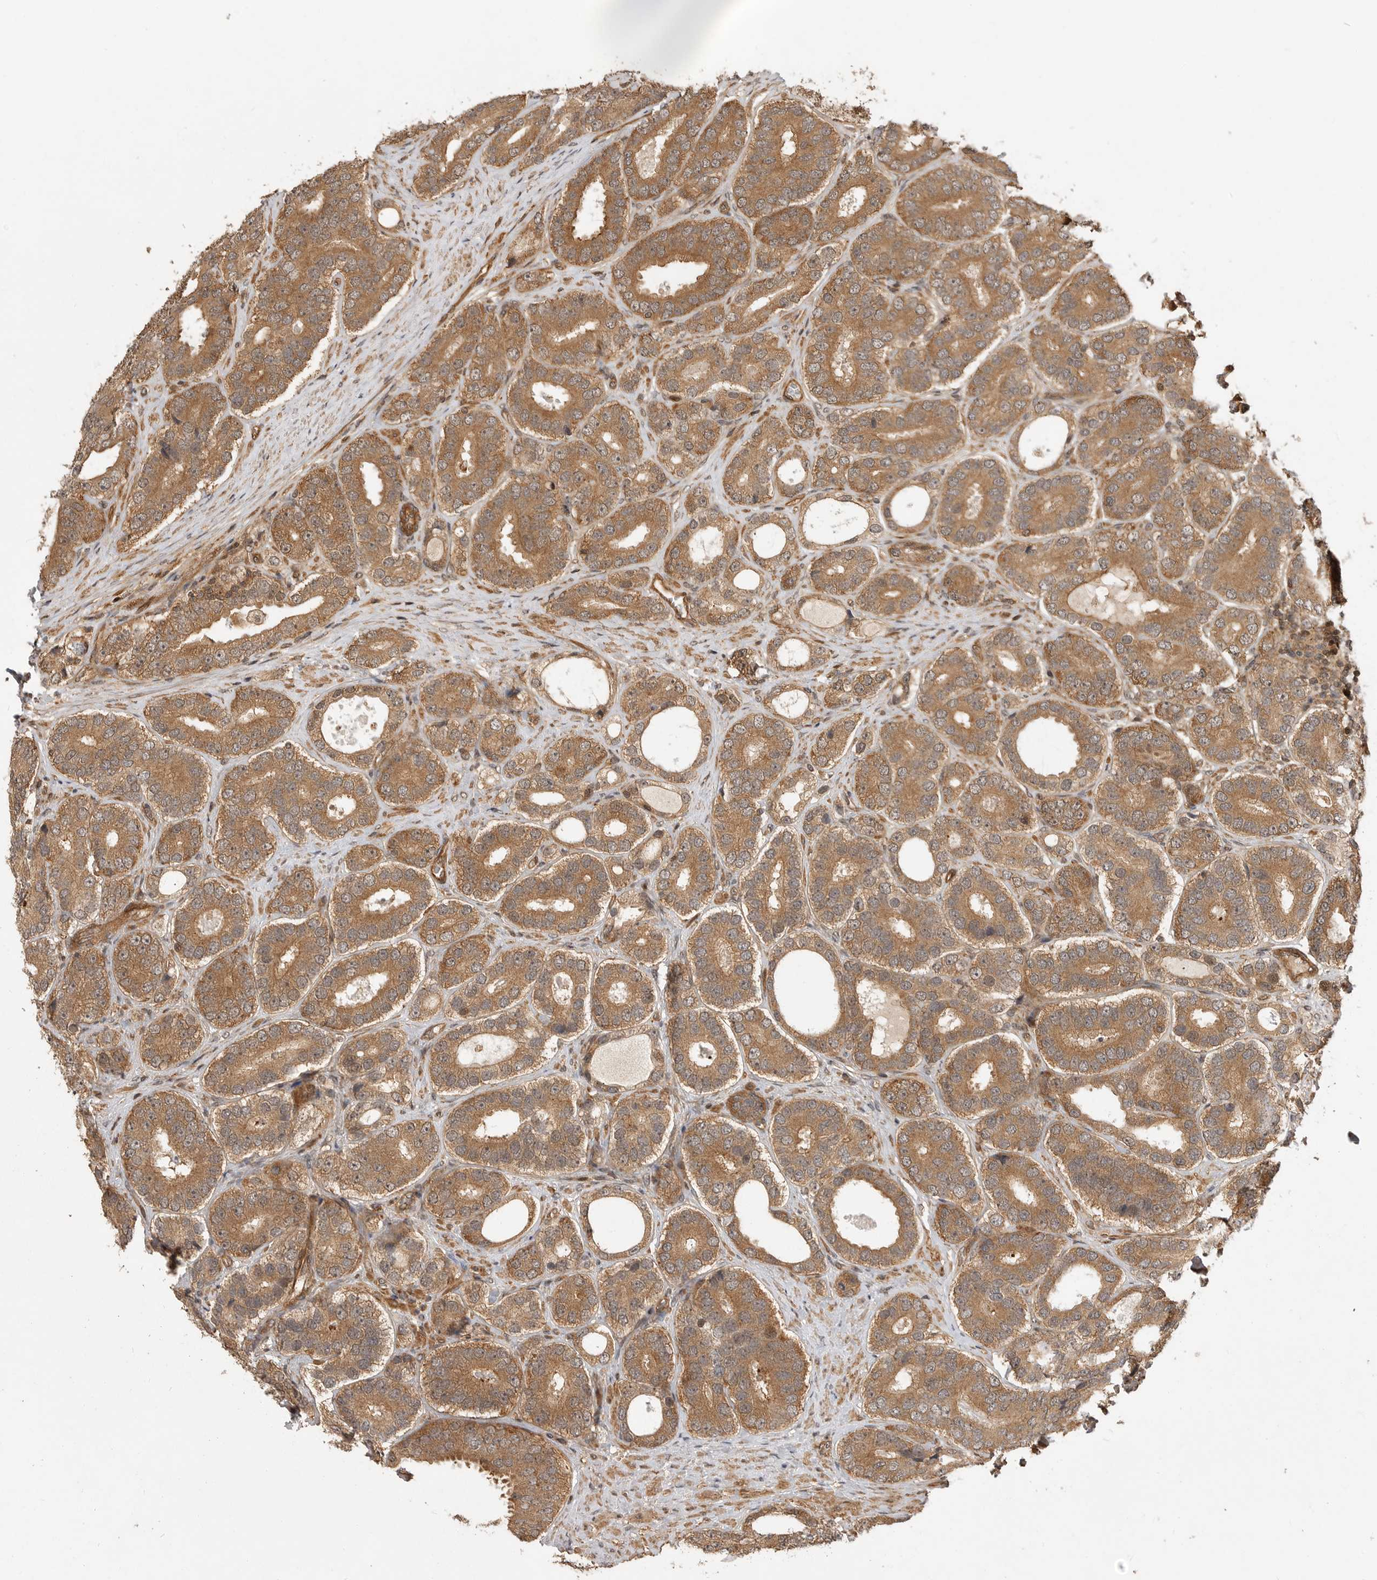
{"staining": {"intensity": "moderate", "quantity": ">75%", "location": "cytoplasmic/membranous"}, "tissue": "prostate cancer", "cell_type": "Tumor cells", "image_type": "cancer", "snomed": [{"axis": "morphology", "description": "Adenocarcinoma, High grade"}, {"axis": "topography", "description": "Prostate"}], "caption": "This is a histology image of IHC staining of high-grade adenocarcinoma (prostate), which shows moderate positivity in the cytoplasmic/membranous of tumor cells.", "gene": "ADPRS", "patient": {"sex": "male", "age": 56}}